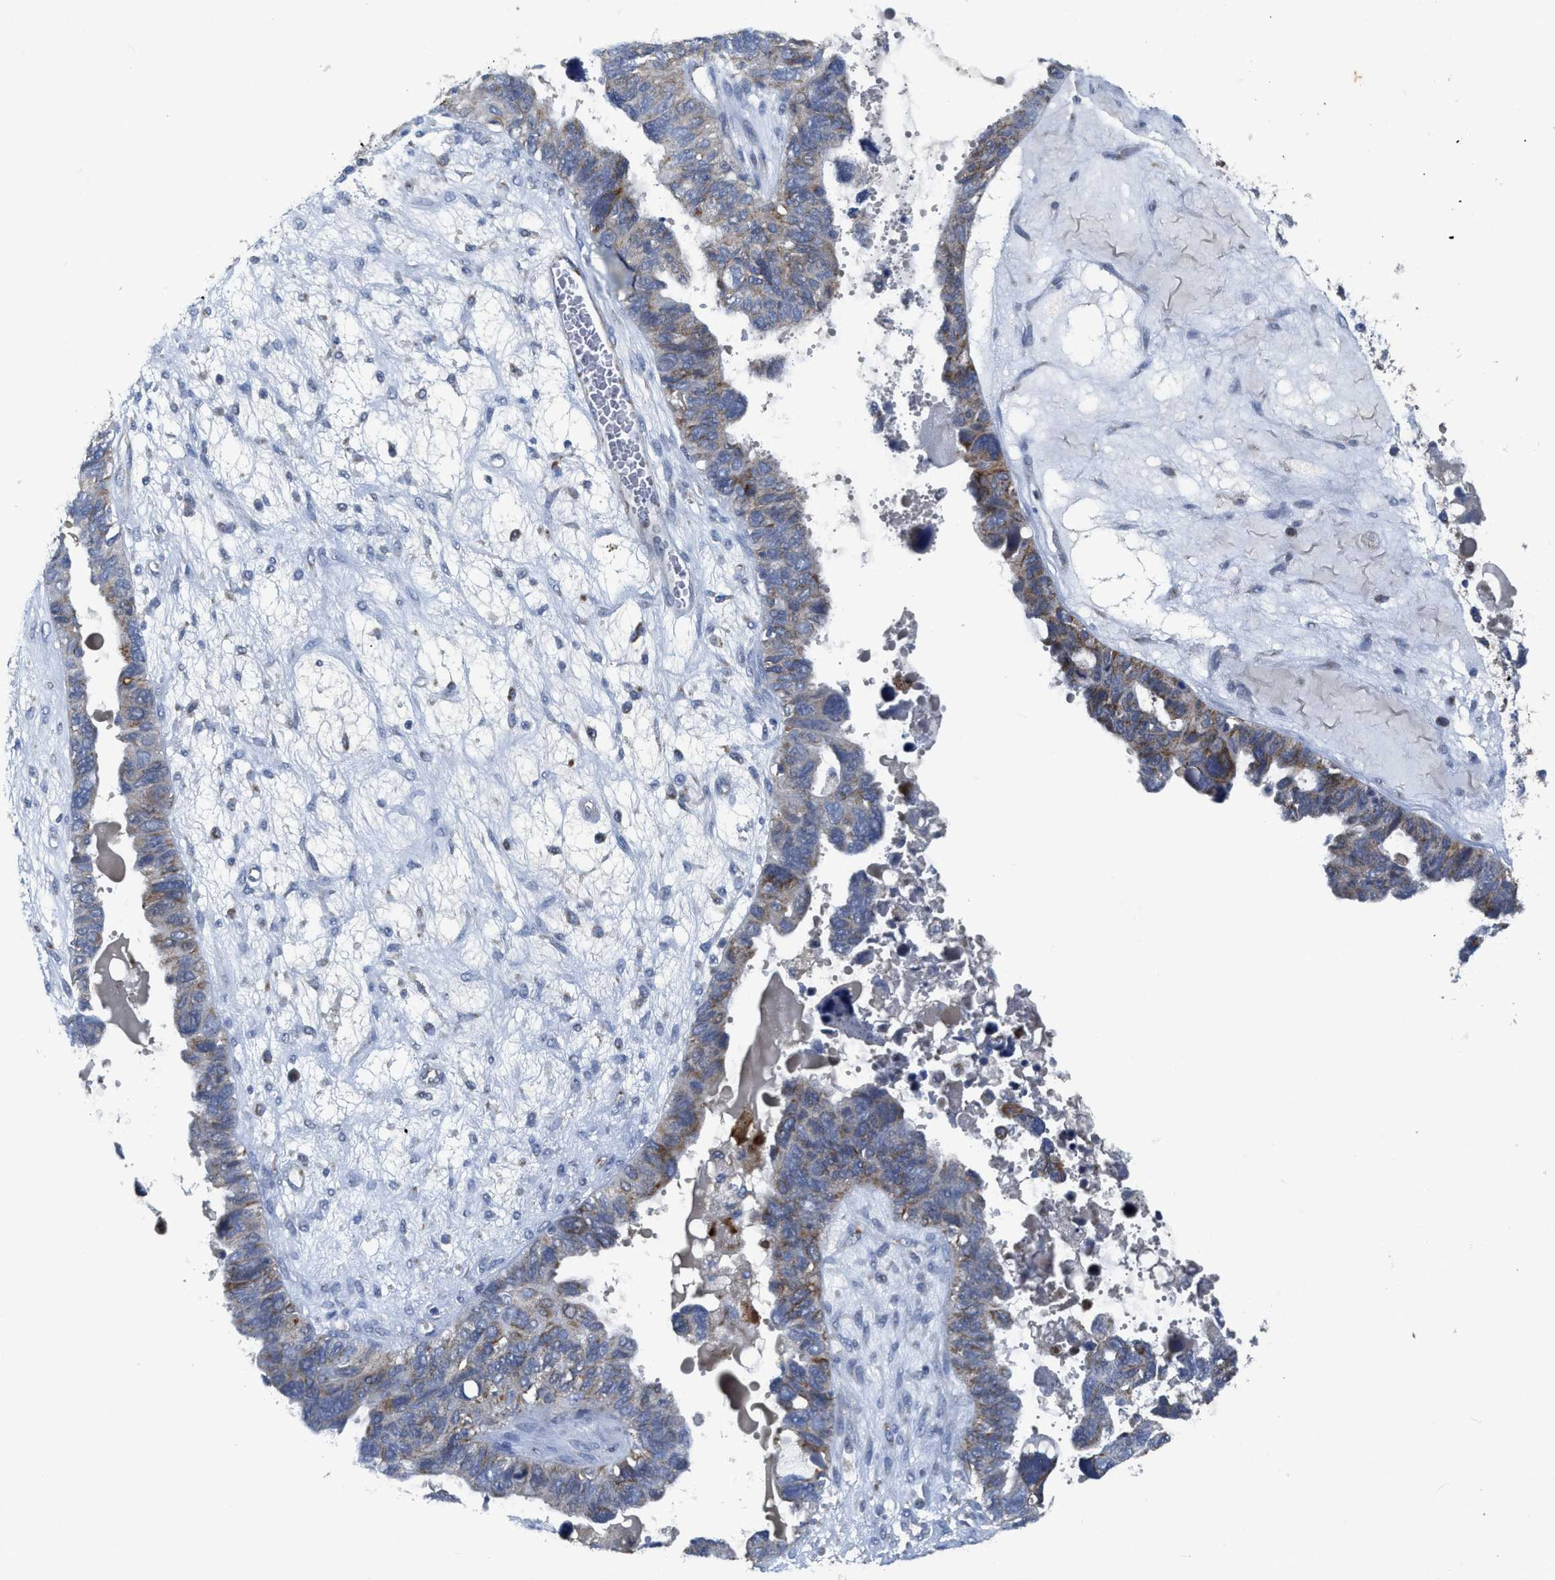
{"staining": {"intensity": "moderate", "quantity": ">75%", "location": "cytoplasmic/membranous"}, "tissue": "ovarian cancer", "cell_type": "Tumor cells", "image_type": "cancer", "snomed": [{"axis": "morphology", "description": "Cystadenocarcinoma, serous, NOS"}, {"axis": "topography", "description": "Ovary"}], "caption": "Serous cystadenocarcinoma (ovarian) stained for a protein exhibits moderate cytoplasmic/membranous positivity in tumor cells.", "gene": "GATD3", "patient": {"sex": "female", "age": 79}}